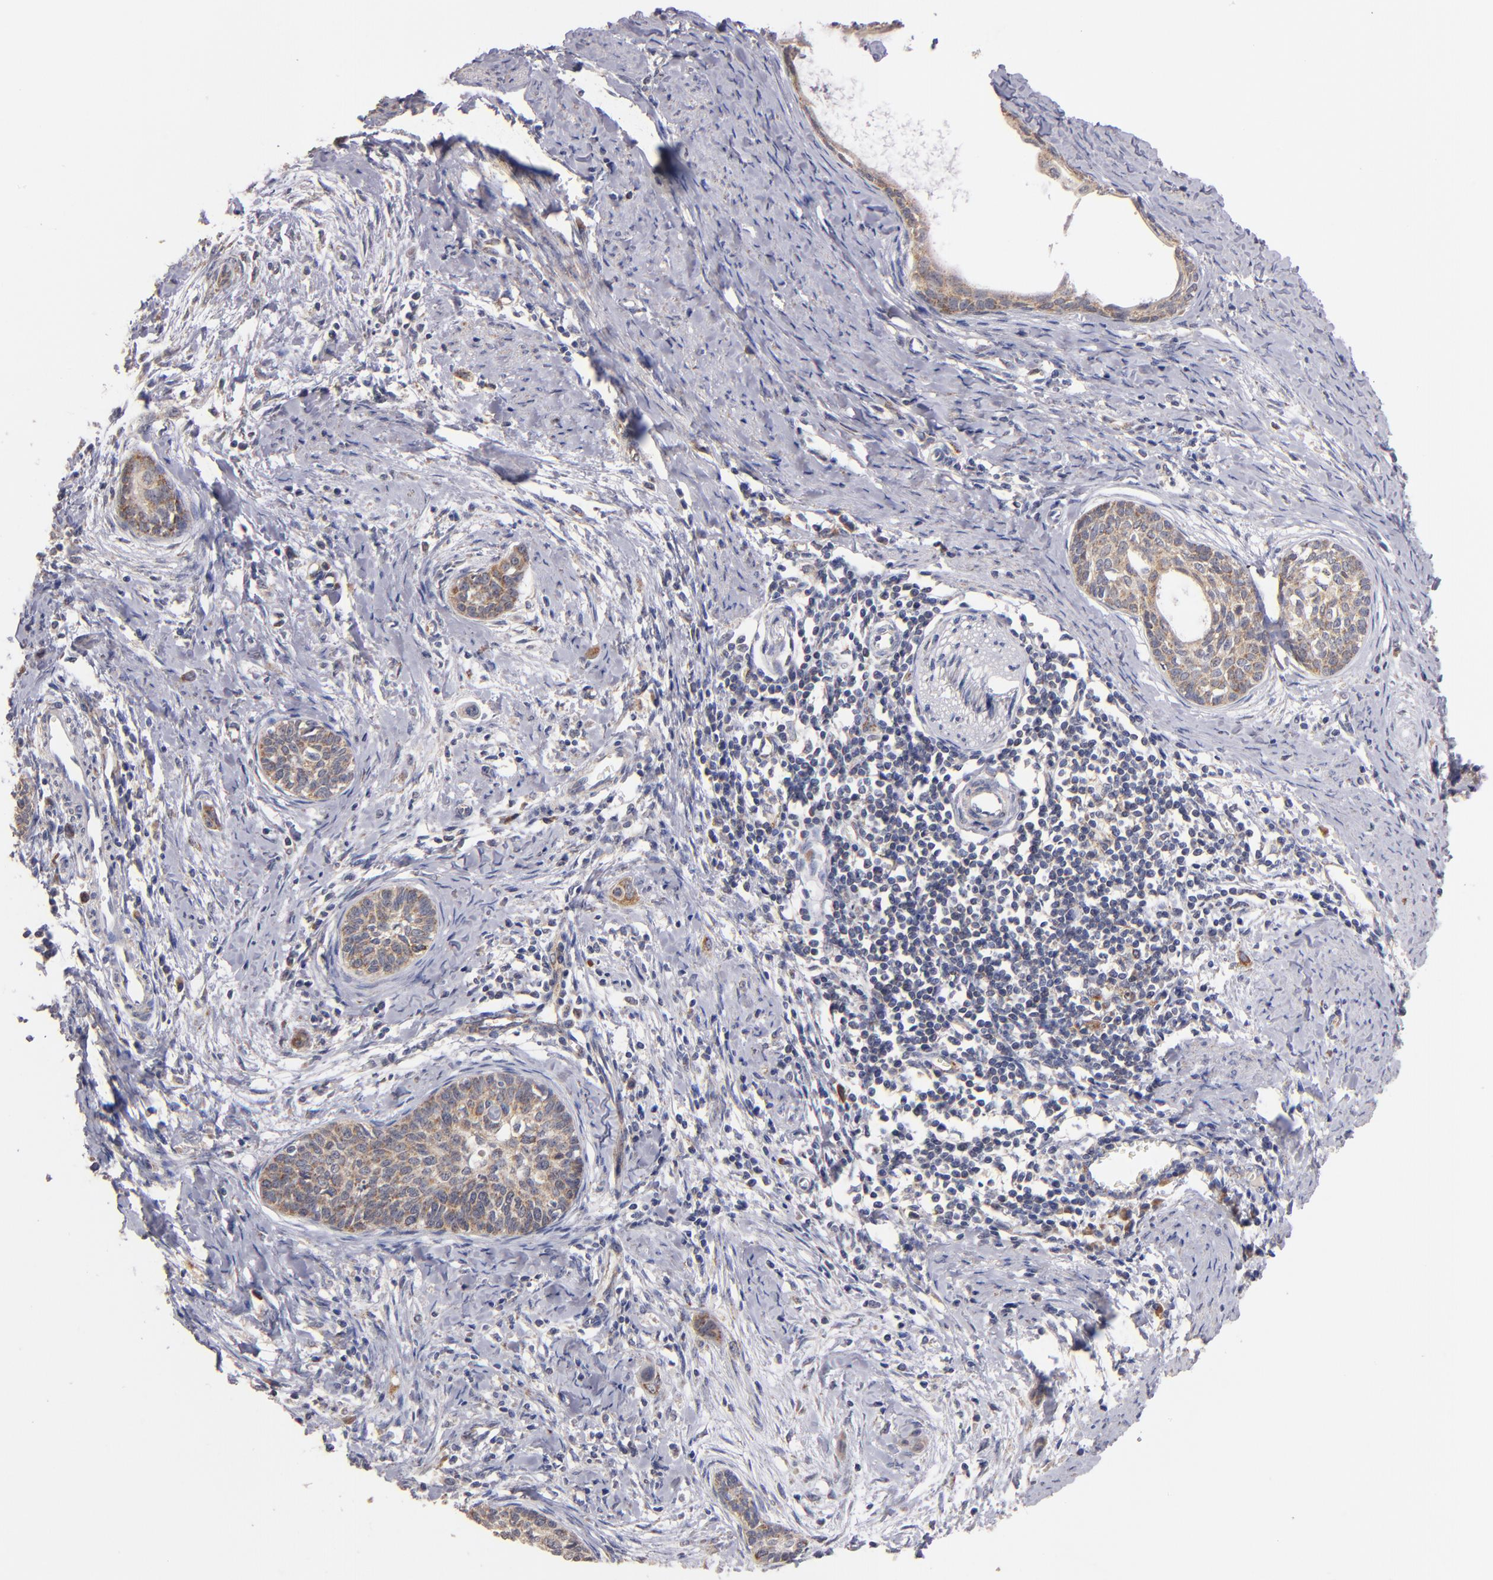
{"staining": {"intensity": "weak", "quantity": ">75%", "location": "cytoplasmic/membranous"}, "tissue": "cervical cancer", "cell_type": "Tumor cells", "image_type": "cancer", "snomed": [{"axis": "morphology", "description": "Squamous cell carcinoma, NOS"}, {"axis": "topography", "description": "Cervix"}], "caption": "IHC (DAB (3,3'-diaminobenzidine)) staining of cervical cancer (squamous cell carcinoma) shows weak cytoplasmic/membranous protein positivity in about >75% of tumor cells.", "gene": "DIABLO", "patient": {"sex": "female", "age": 33}}